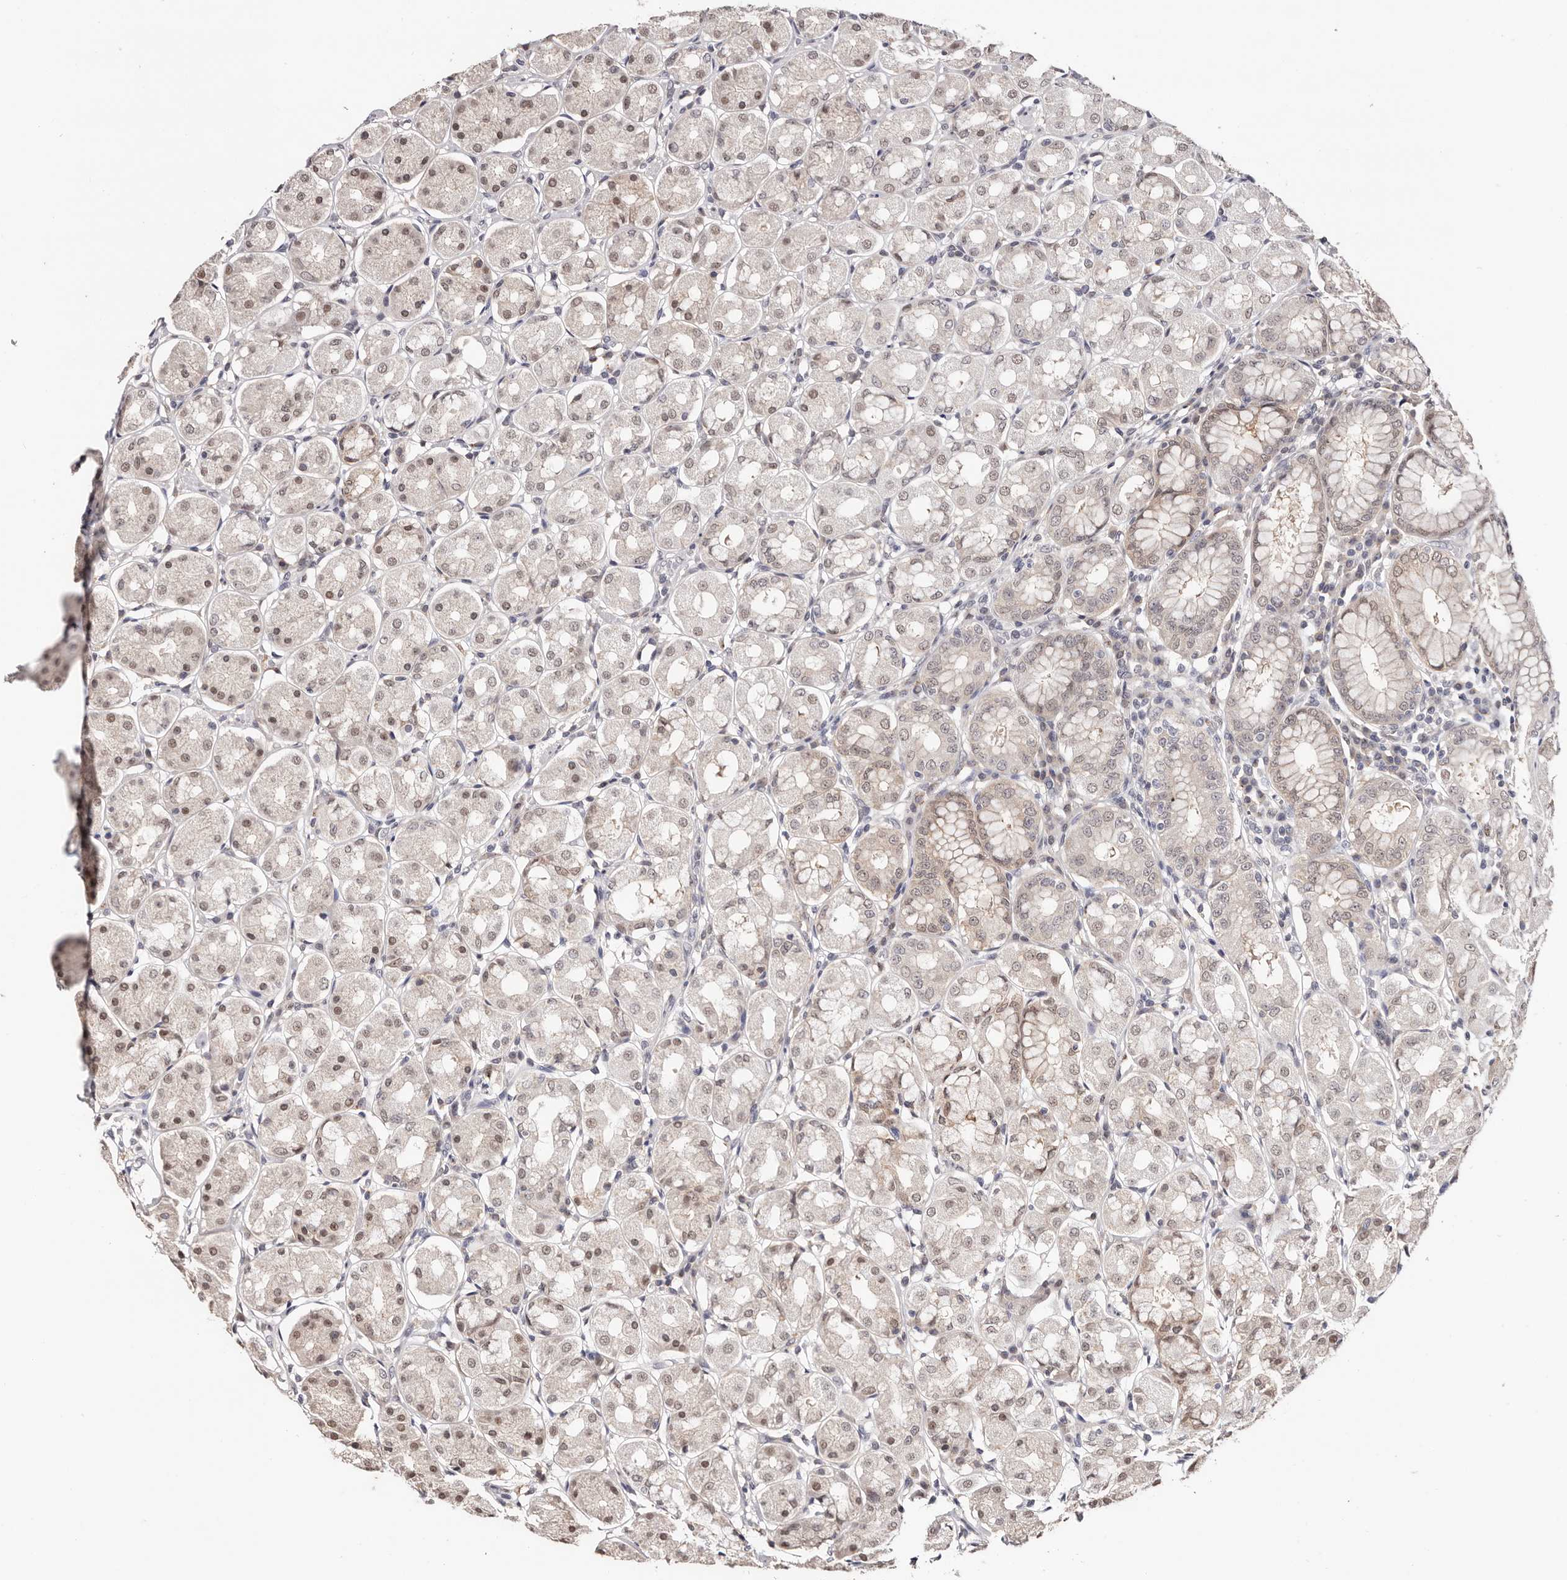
{"staining": {"intensity": "weak", "quantity": ">75%", "location": "cytoplasmic/membranous,nuclear"}, "tissue": "stomach", "cell_type": "Glandular cells", "image_type": "normal", "snomed": [{"axis": "morphology", "description": "Normal tissue, NOS"}, {"axis": "topography", "description": "Stomach"}, {"axis": "topography", "description": "Stomach, lower"}], "caption": "A micrograph of stomach stained for a protein exhibits weak cytoplasmic/membranous,nuclear brown staining in glandular cells. (brown staining indicates protein expression, while blue staining denotes nuclei).", "gene": "TYW3", "patient": {"sex": "female", "age": 56}}